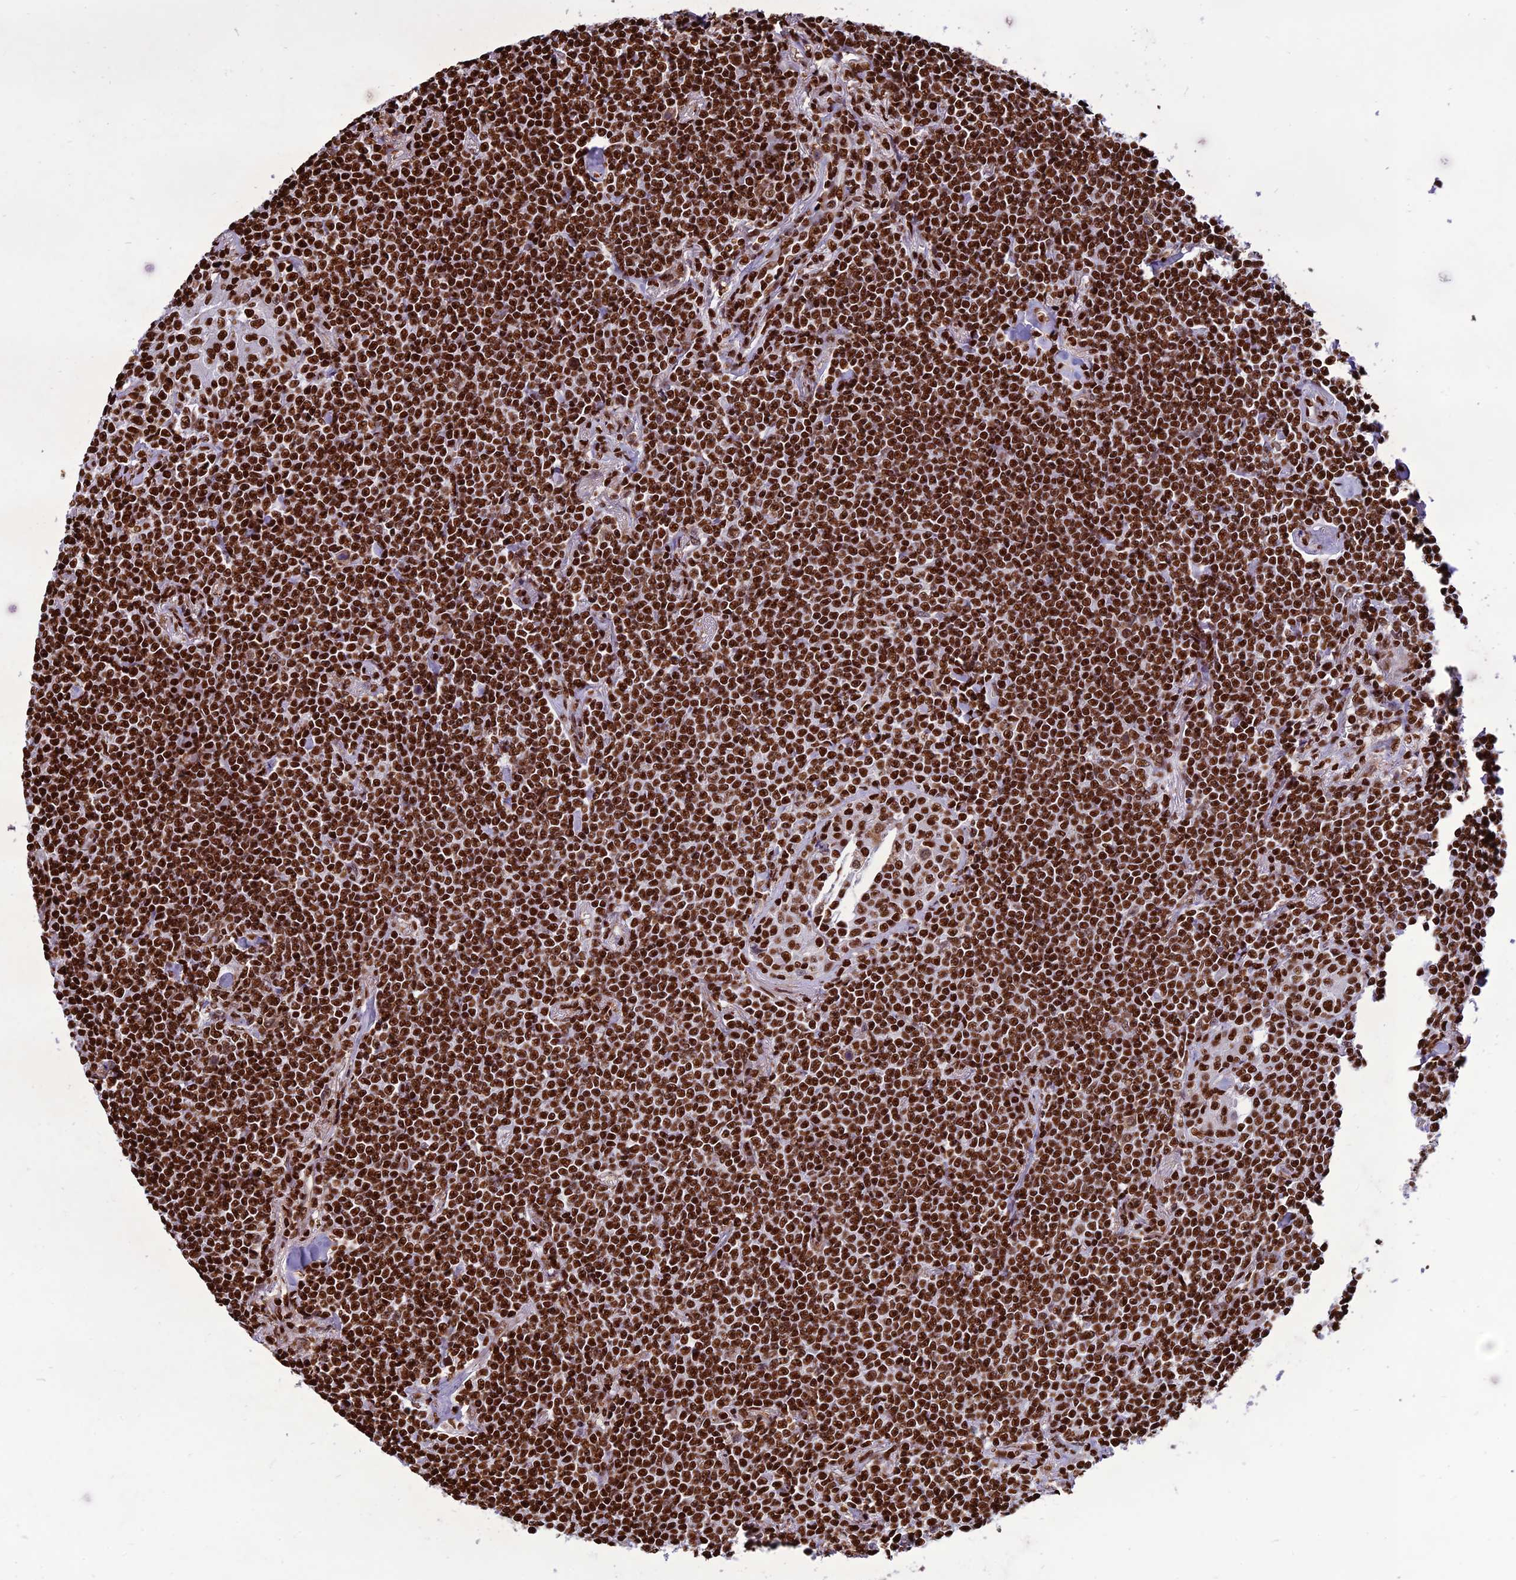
{"staining": {"intensity": "strong", "quantity": ">75%", "location": "nuclear"}, "tissue": "lymphoma", "cell_type": "Tumor cells", "image_type": "cancer", "snomed": [{"axis": "morphology", "description": "Malignant lymphoma, non-Hodgkin's type, Low grade"}, {"axis": "topography", "description": "Lung"}], "caption": "Approximately >75% of tumor cells in low-grade malignant lymphoma, non-Hodgkin's type demonstrate strong nuclear protein expression as visualized by brown immunohistochemical staining.", "gene": "INO80E", "patient": {"sex": "female", "age": 71}}